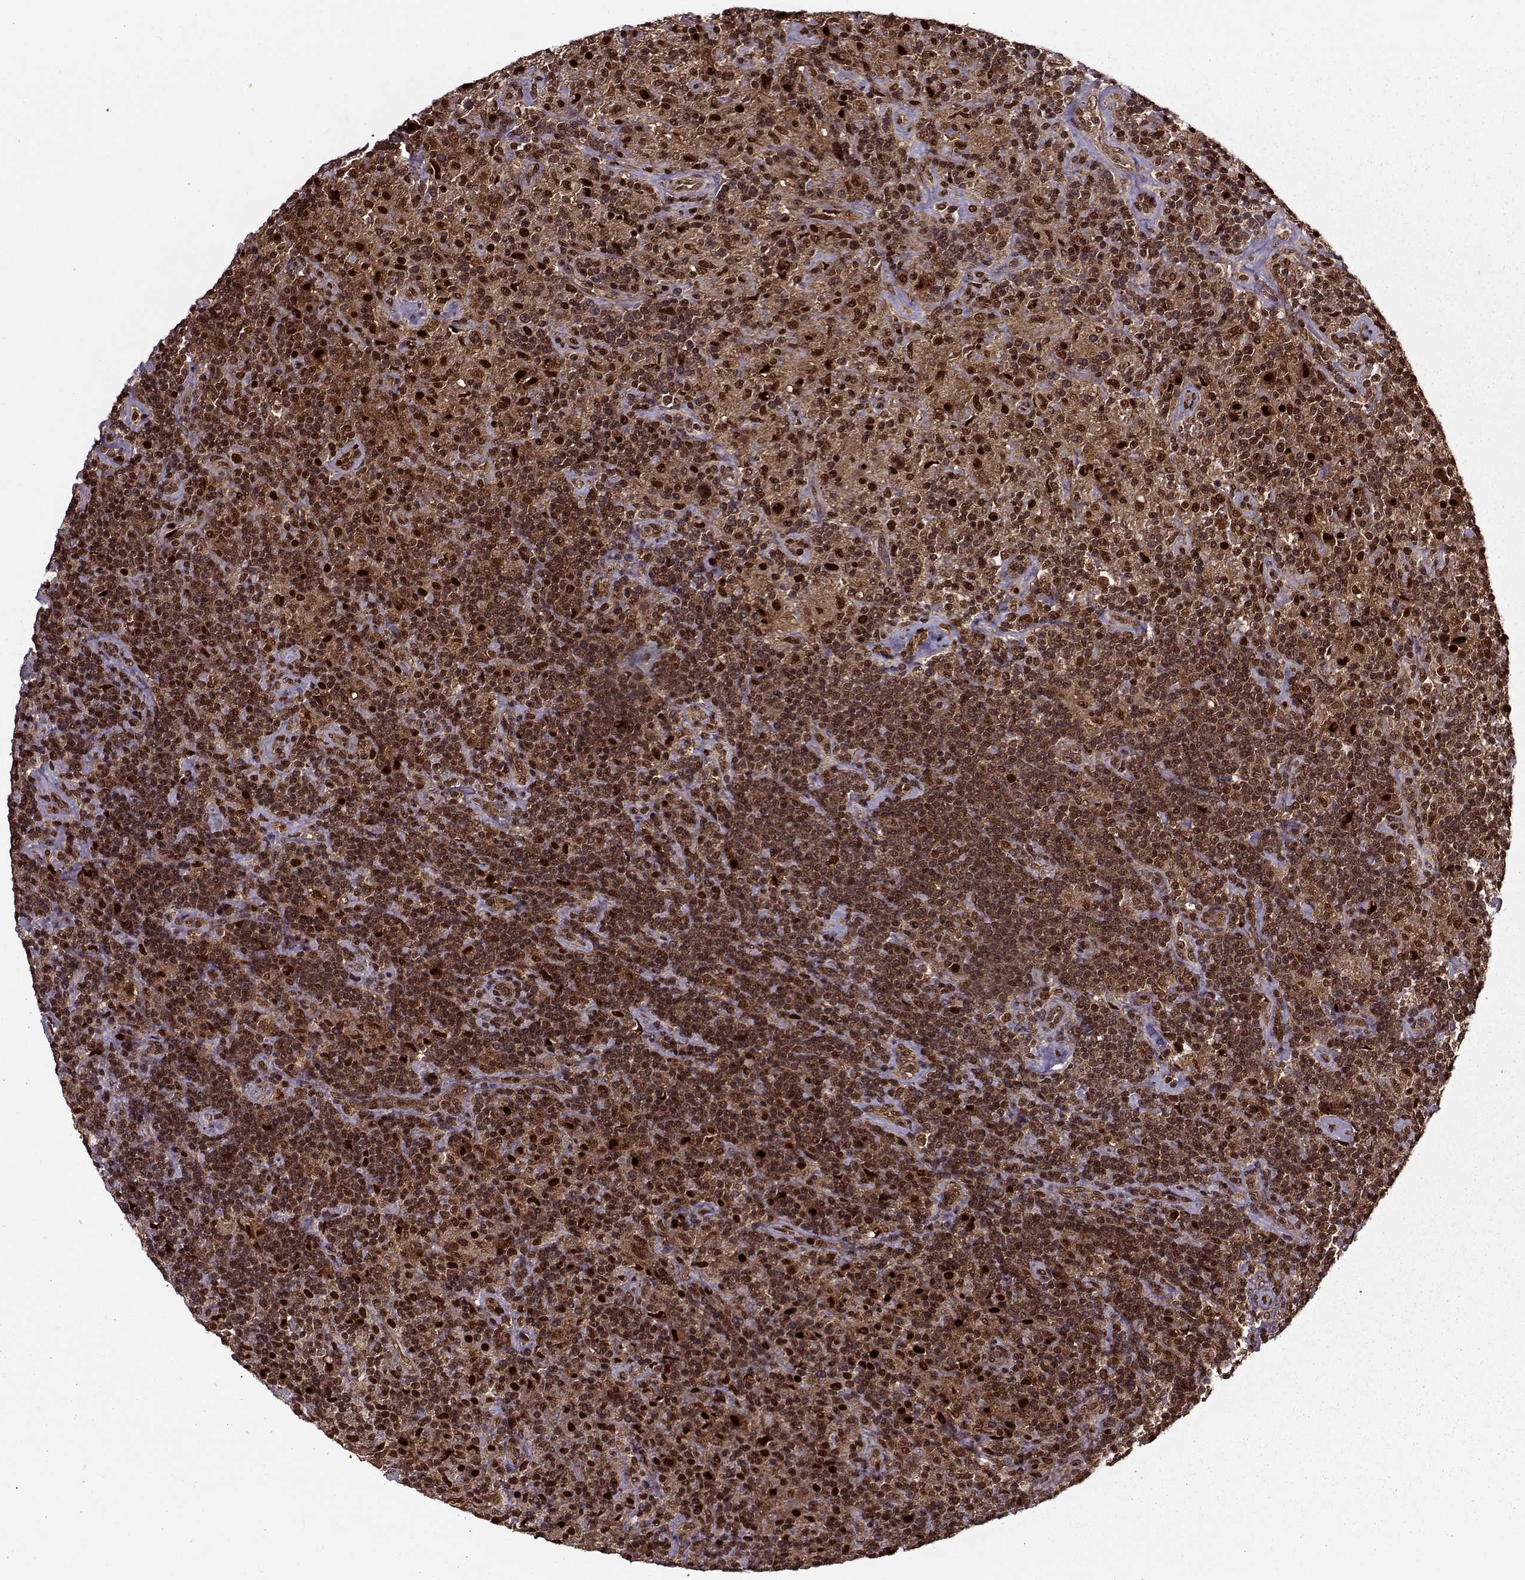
{"staining": {"intensity": "moderate", "quantity": ">75%", "location": "cytoplasmic/membranous,nuclear"}, "tissue": "lymphoma", "cell_type": "Tumor cells", "image_type": "cancer", "snomed": [{"axis": "morphology", "description": "Hodgkin's disease, NOS"}, {"axis": "topography", "description": "Lymph node"}], "caption": "High-power microscopy captured an immunohistochemistry photomicrograph of lymphoma, revealing moderate cytoplasmic/membranous and nuclear positivity in approximately >75% of tumor cells. Using DAB (3,3'-diaminobenzidine) (brown) and hematoxylin (blue) stains, captured at high magnification using brightfield microscopy.", "gene": "PSMA7", "patient": {"sex": "male", "age": 70}}